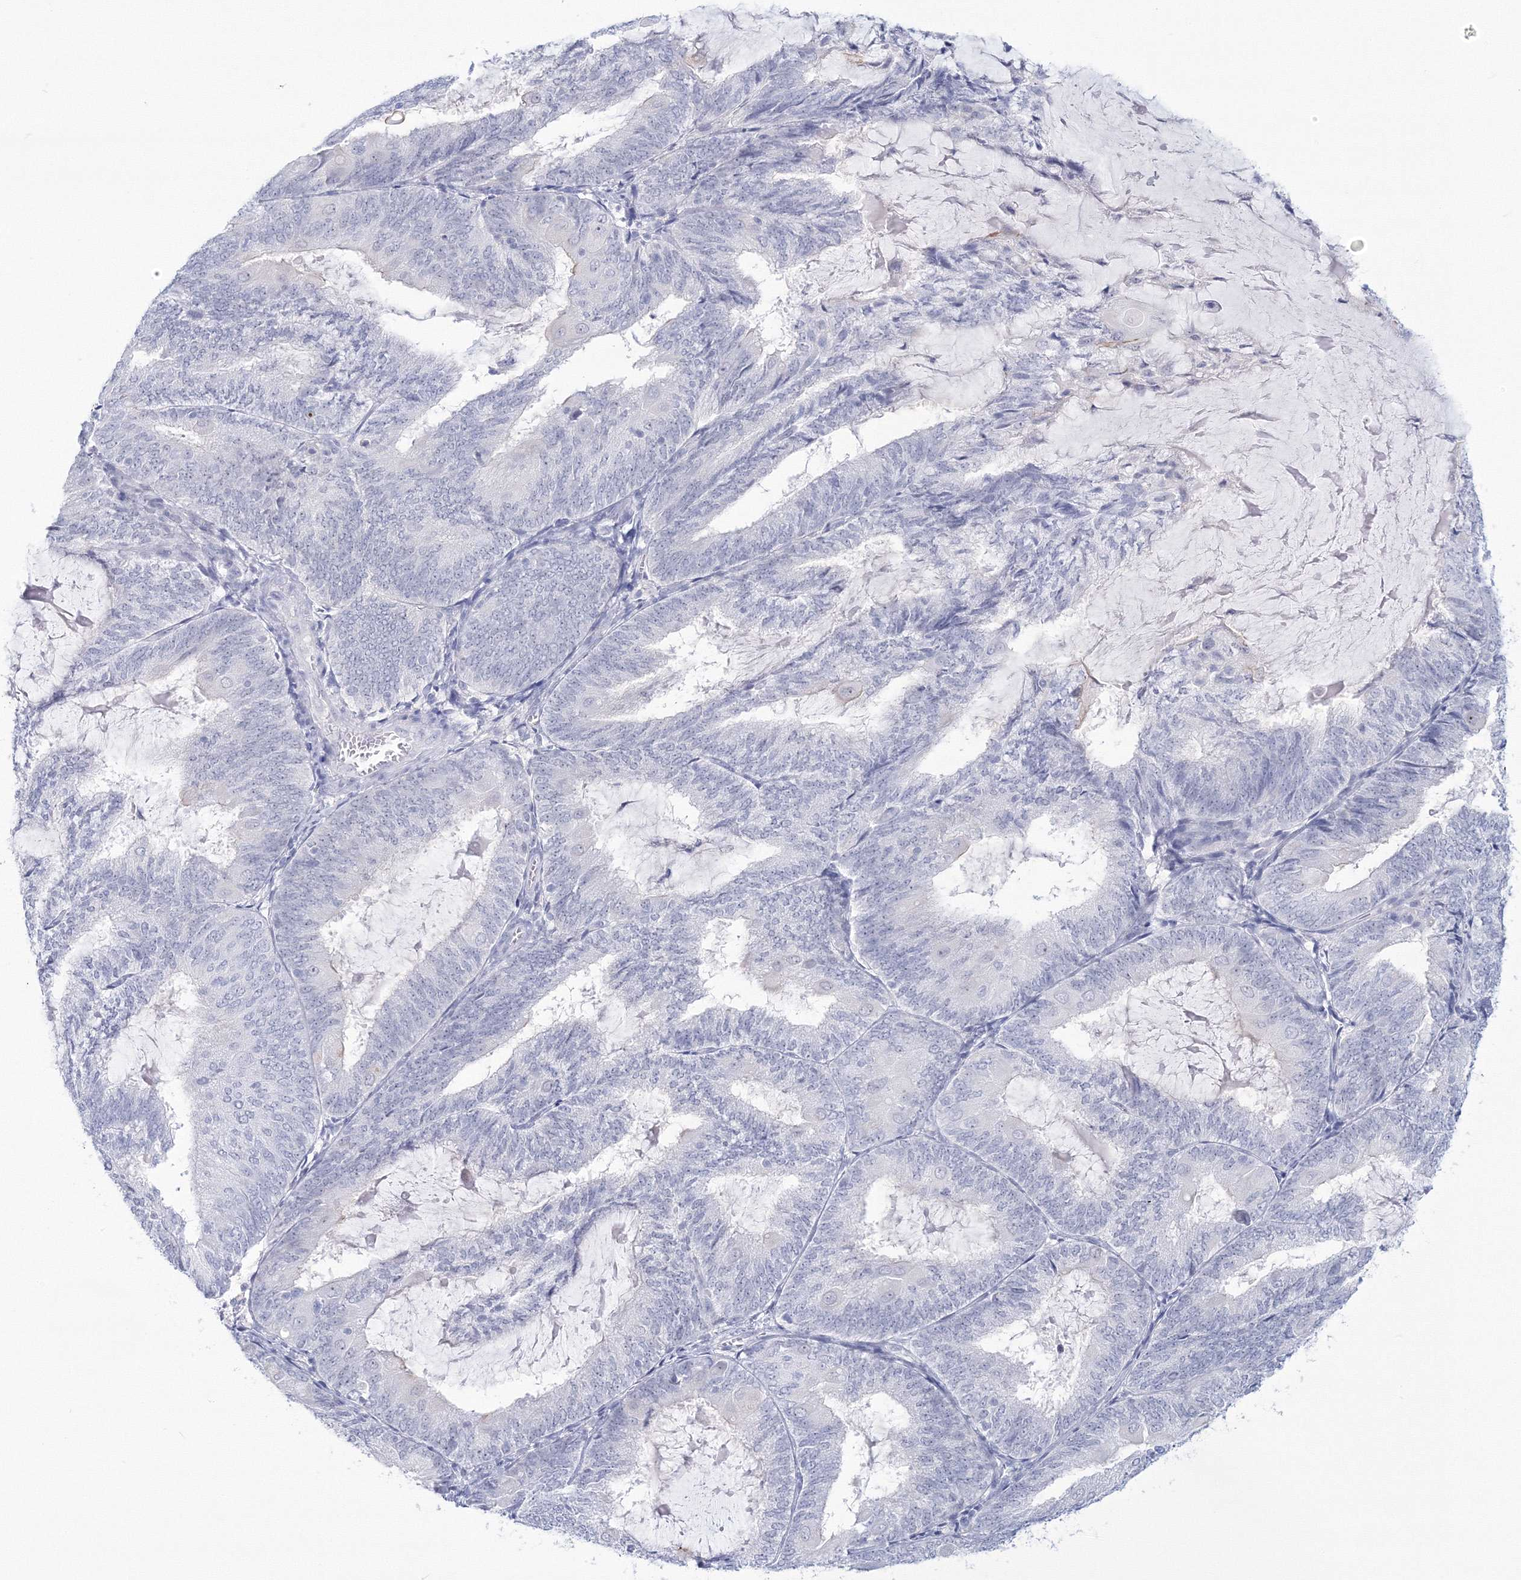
{"staining": {"intensity": "negative", "quantity": "none", "location": "none"}, "tissue": "endometrial cancer", "cell_type": "Tumor cells", "image_type": "cancer", "snomed": [{"axis": "morphology", "description": "Adenocarcinoma, NOS"}, {"axis": "topography", "description": "Endometrium"}], "caption": "The image reveals no significant staining in tumor cells of endometrial cancer (adenocarcinoma).", "gene": "VSIG1", "patient": {"sex": "female", "age": 81}}